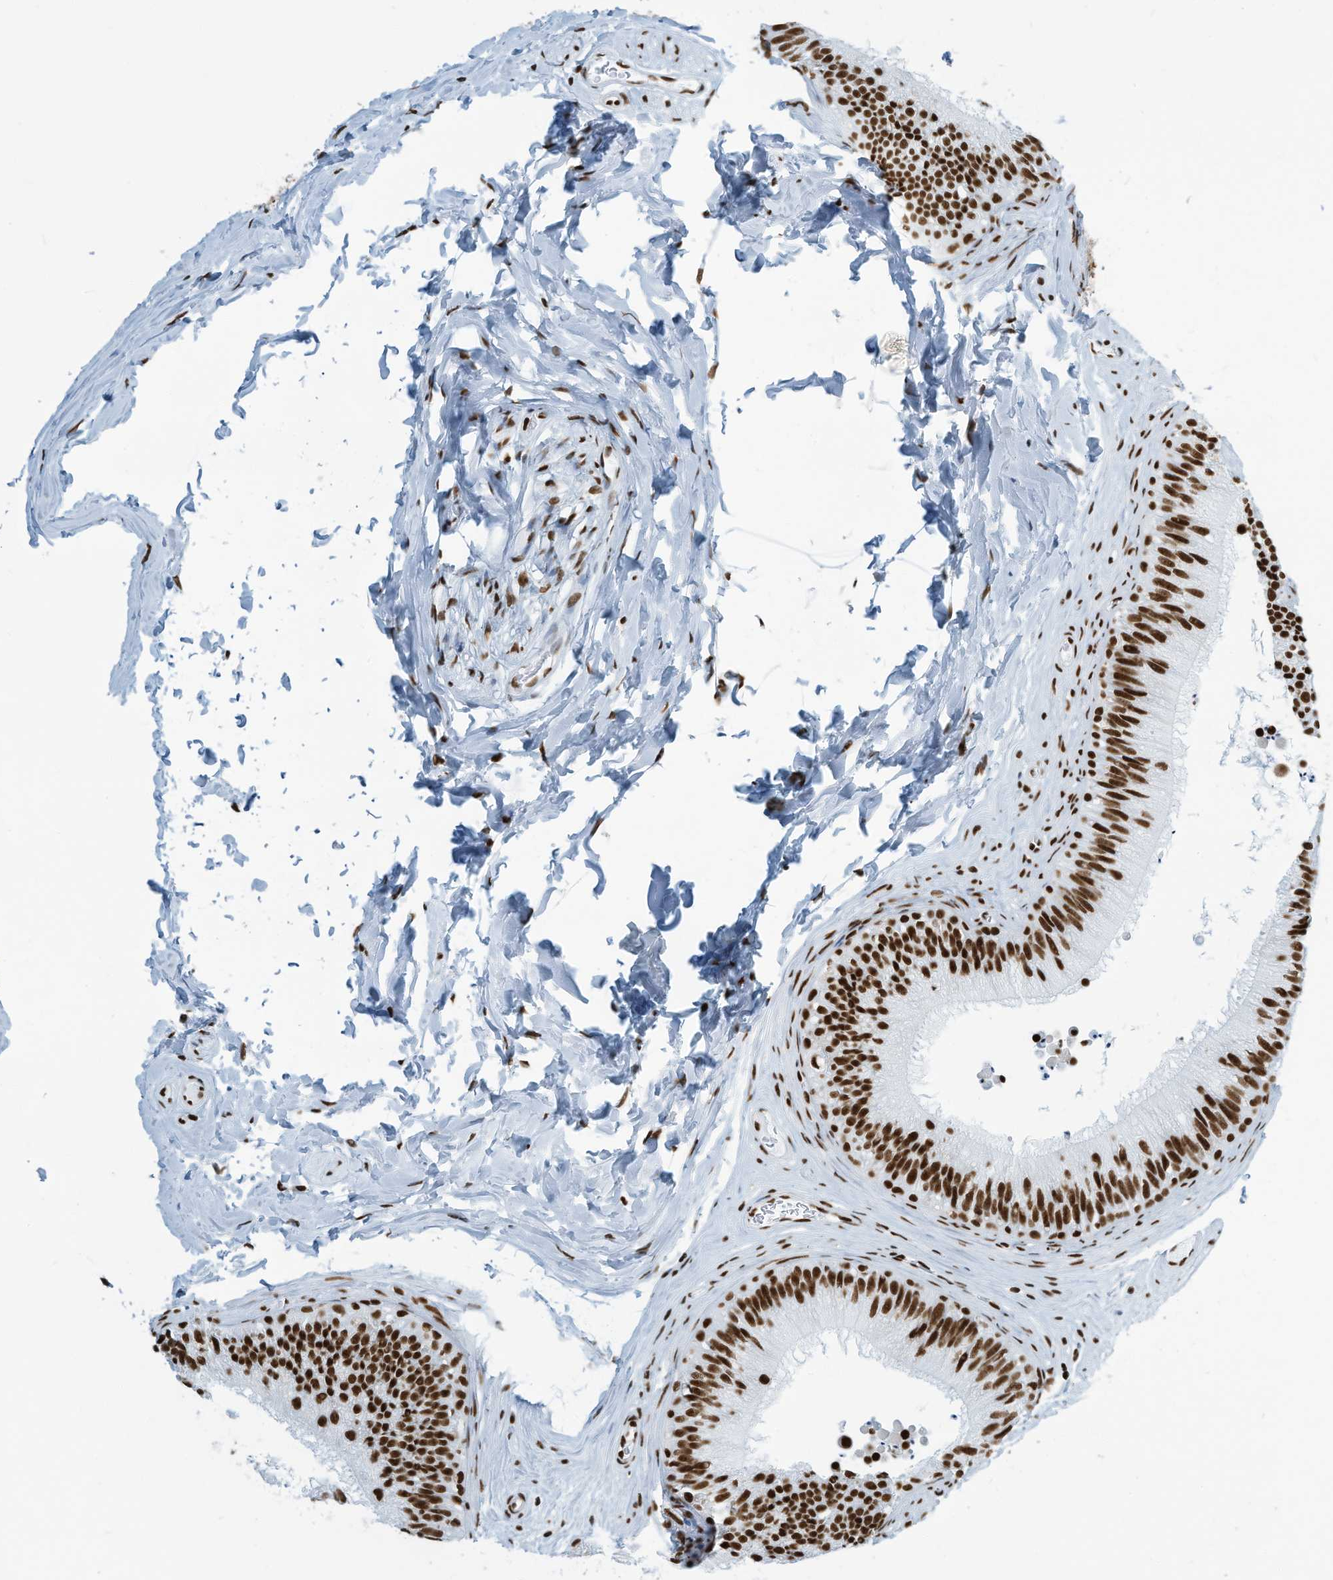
{"staining": {"intensity": "strong", "quantity": ">75%", "location": "nuclear"}, "tissue": "epididymis", "cell_type": "Glandular cells", "image_type": "normal", "snomed": [{"axis": "morphology", "description": "Normal tissue, NOS"}, {"axis": "topography", "description": "Epididymis"}], "caption": "Glandular cells exhibit strong nuclear expression in approximately >75% of cells in unremarkable epididymis. (brown staining indicates protein expression, while blue staining denotes nuclei).", "gene": "ENSG00000257390", "patient": {"sex": "male", "age": 29}}